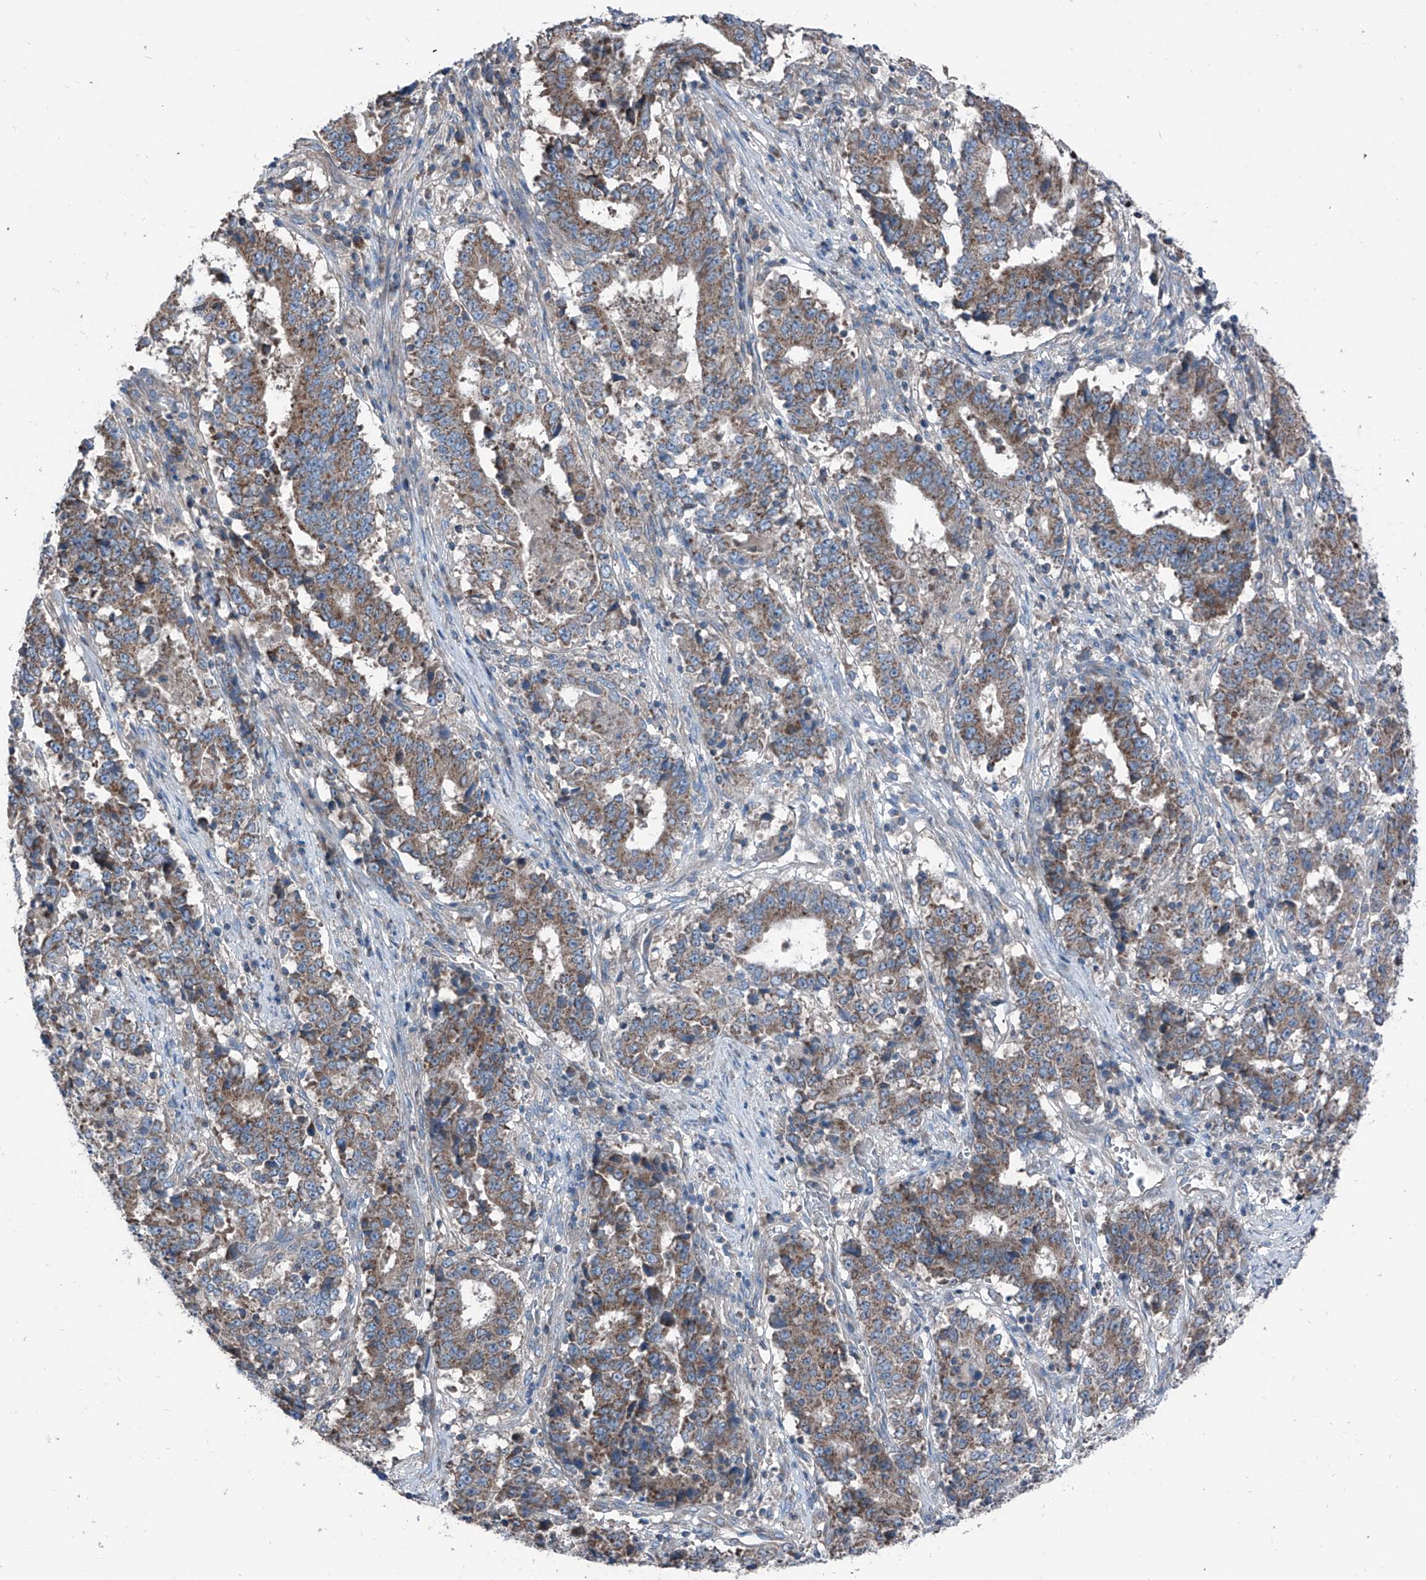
{"staining": {"intensity": "moderate", "quantity": ">75%", "location": "cytoplasmic/membranous"}, "tissue": "stomach cancer", "cell_type": "Tumor cells", "image_type": "cancer", "snomed": [{"axis": "morphology", "description": "Adenocarcinoma, NOS"}, {"axis": "topography", "description": "Stomach"}], "caption": "IHC staining of stomach adenocarcinoma, which reveals medium levels of moderate cytoplasmic/membranous positivity in about >75% of tumor cells indicating moderate cytoplasmic/membranous protein staining. The staining was performed using DAB (brown) for protein detection and nuclei were counterstained in hematoxylin (blue).", "gene": "GPAT3", "patient": {"sex": "male", "age": 59}}